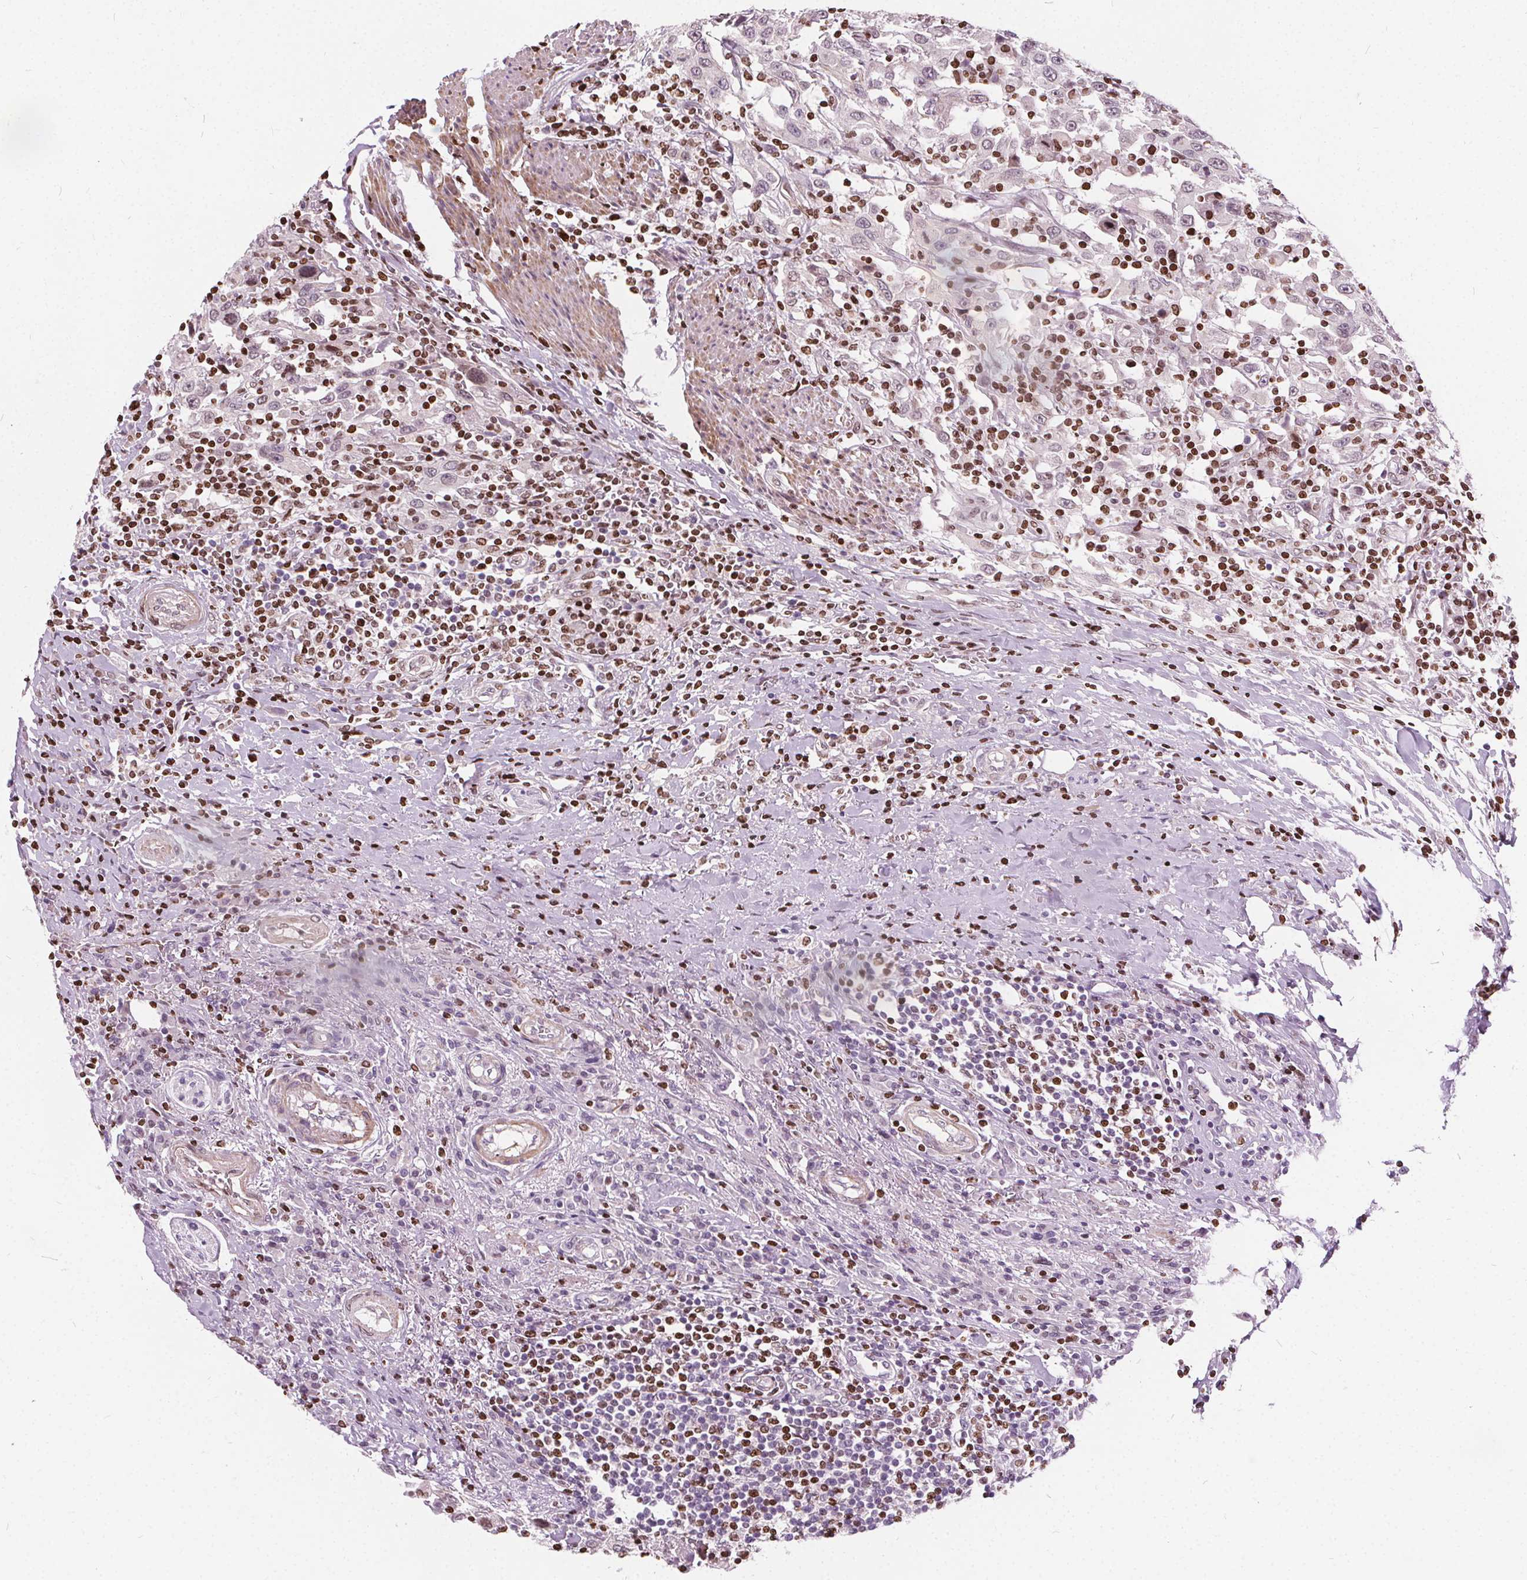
{"staining": {"intensity": "negative", "quantity": "none", "location": "none"}, "tissue": "urothelial cancer", "cell_type": "Tumor cells", "image_type": "cancer", "snomed": [{"axis": "morphology", "description": "Urothelial carcinoma, High grade"}, {"axis": "topography", "description": "Urinary bladder"}], "caption": "This is an IHC micrograph of high-grade urothelial carcinoma. There is no positivity in tumor cells.", "gene": "ISLR2", "patient": {"sex": "male", "age": 61}}